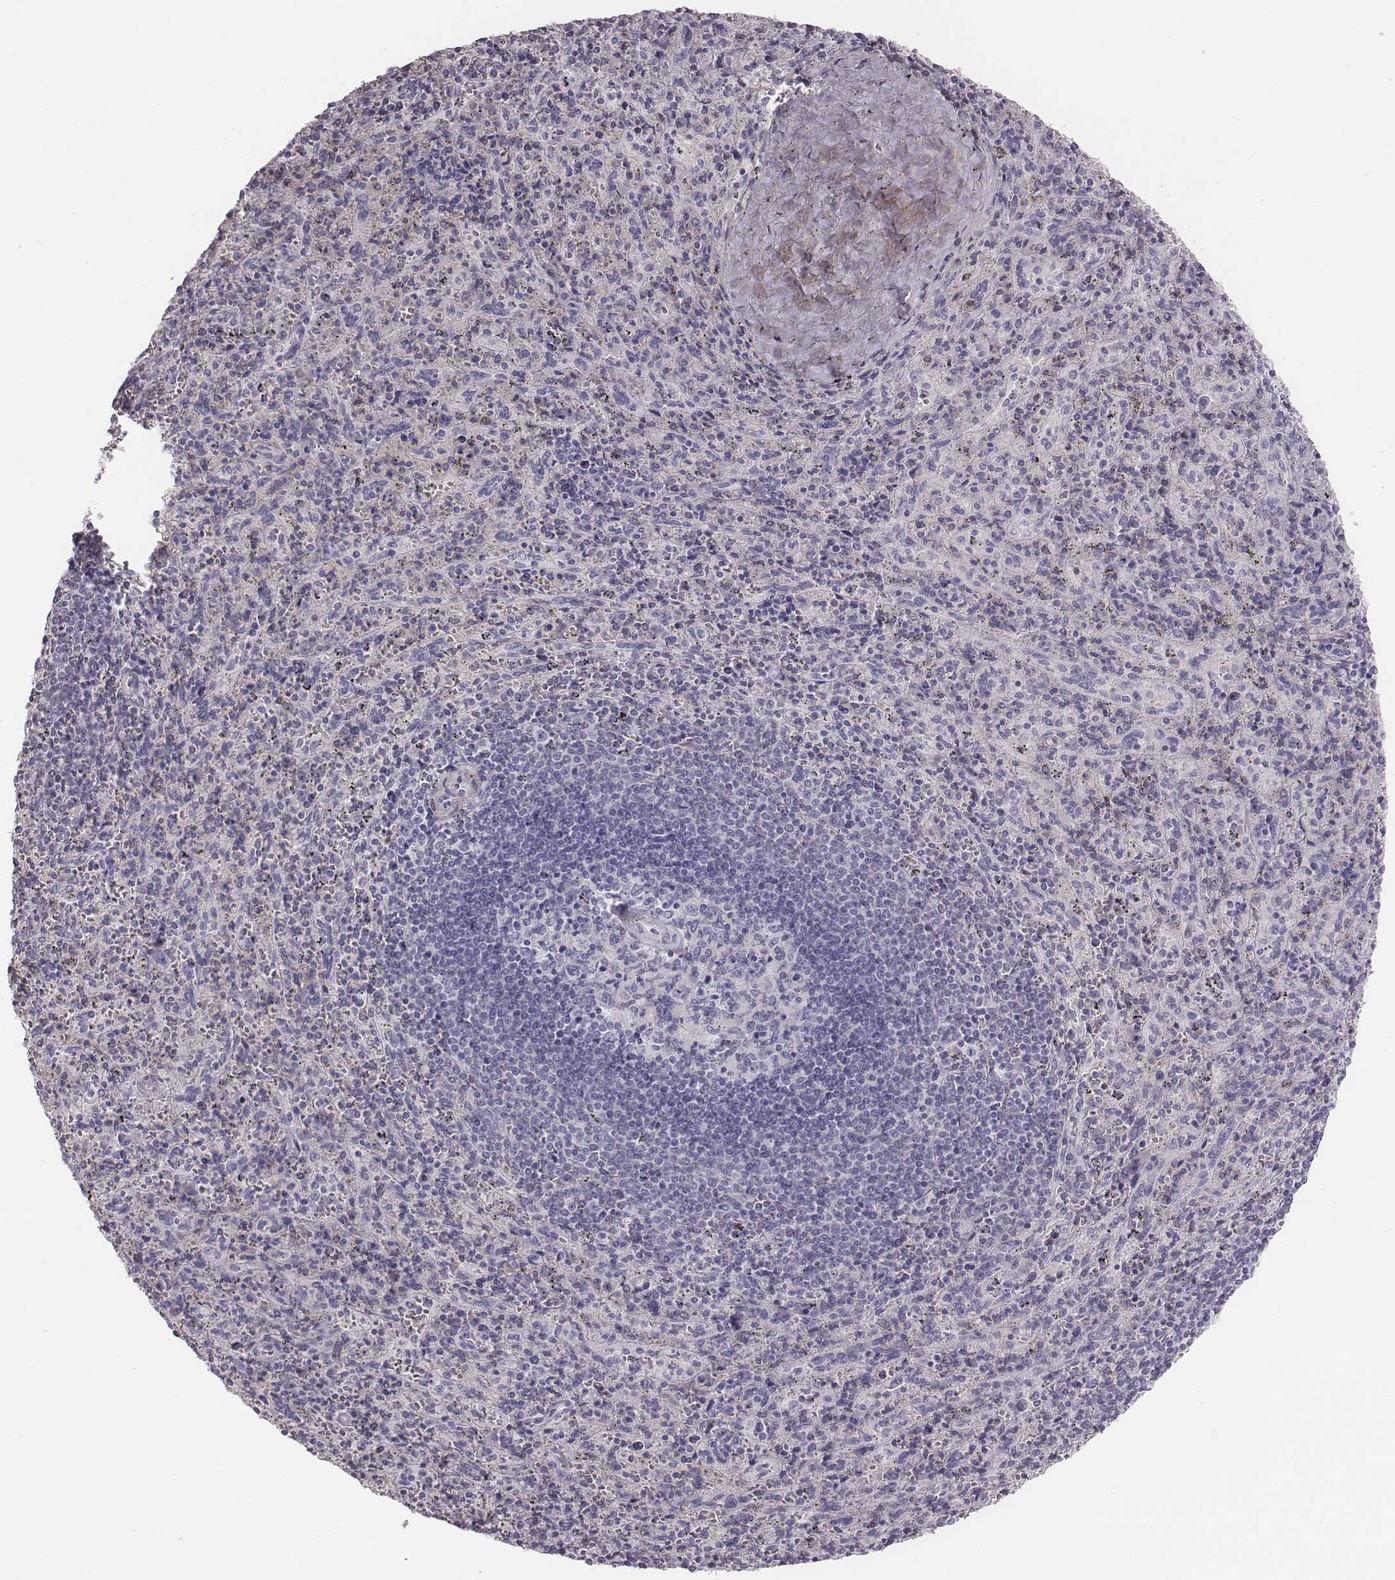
{"staining": {"intensity": "negative", "quantity": "none", "location": "none"}, "tissue": "spleen", "cell_type": "Cells in red pulp", "image_type": "normal", "snomed": [{"axis": "morphology", "description": "Normal tissue, NOS"}, {"axis": "topography", "description": "Spleen"}], "caption": "Histopathology image shows no protein expression in cells in red pulp of benign spleen.", "gene": "CRISP1", "patient": {"sex": "male", "age": 57}}